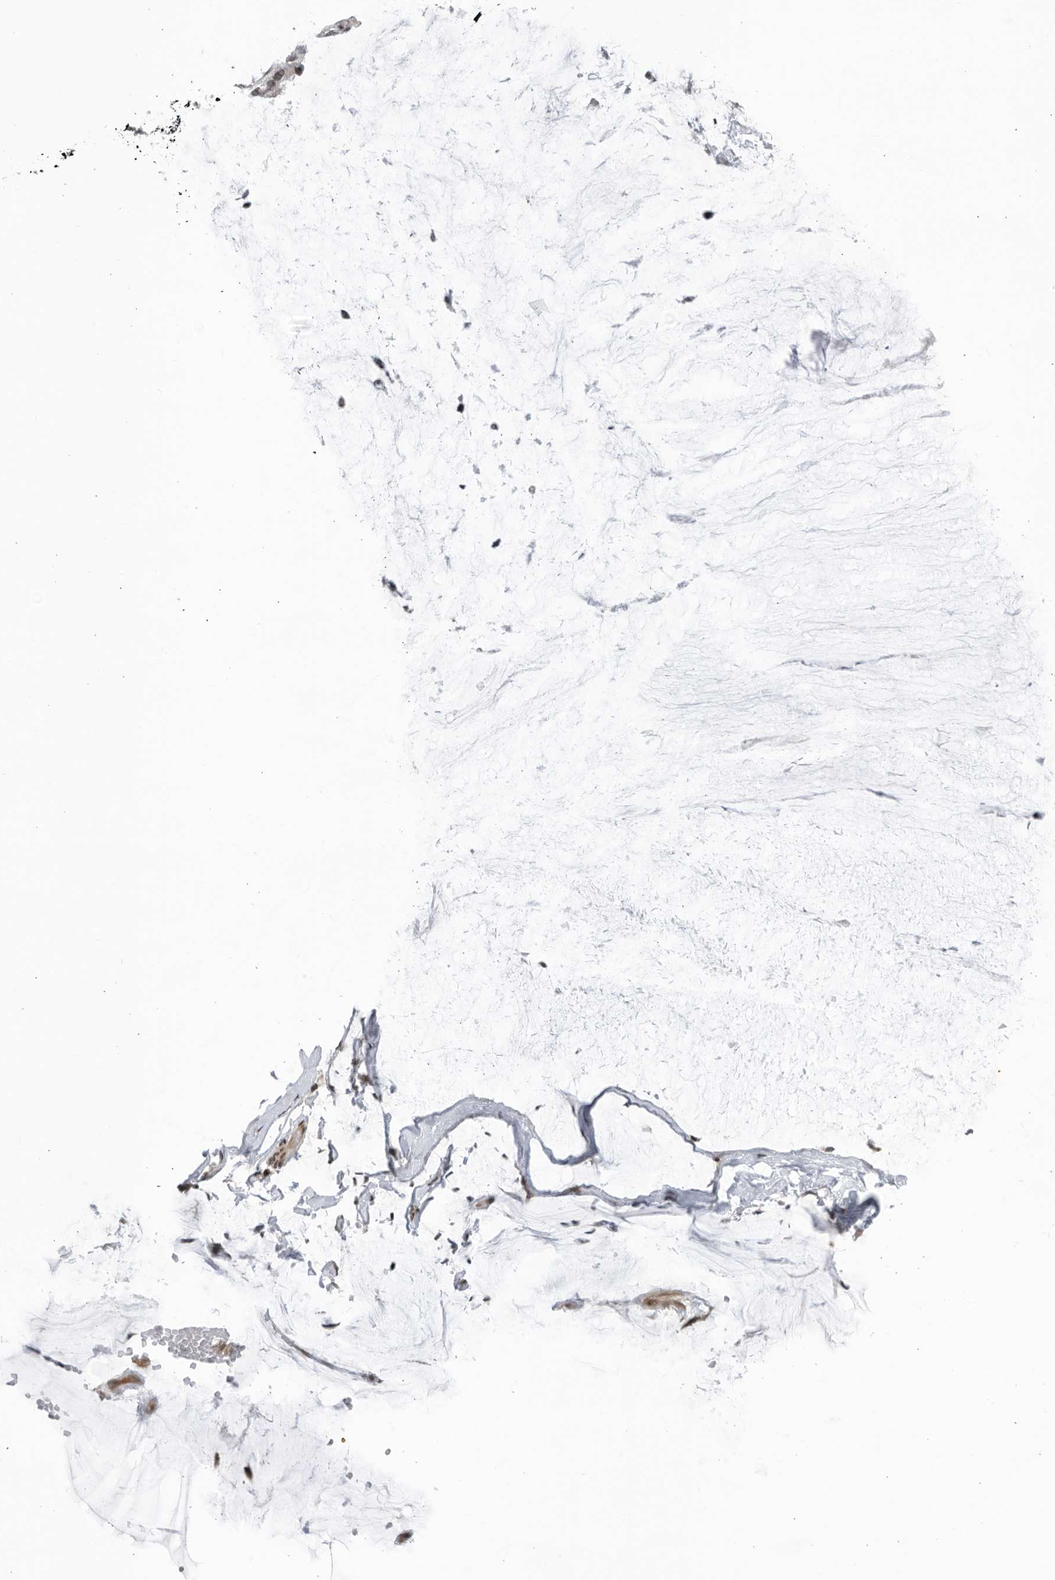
{"staining": {"intensity": "negative", "quantity": "none", "location": "none"}, "tissue": "ovarian cancer", "cell_type": "Tumor cells", "image_type": "cancer", "snomed": [{"axis": "morphology", "description": "Cystadenocarcinoma, mucinous, NOS"}, {"axis": "topography", "description": "Ovary"}], "caption": "This histopathology image is of mucinous cystadenocarcinoma (ovarian) stained with immunohistochemistry (IHC) to label a protein in brown with the nuclei are counter-stained blue. There is no staining in tumor cells.", "gene": "DTL", "patient": {"sex": "female", "age": 39}}